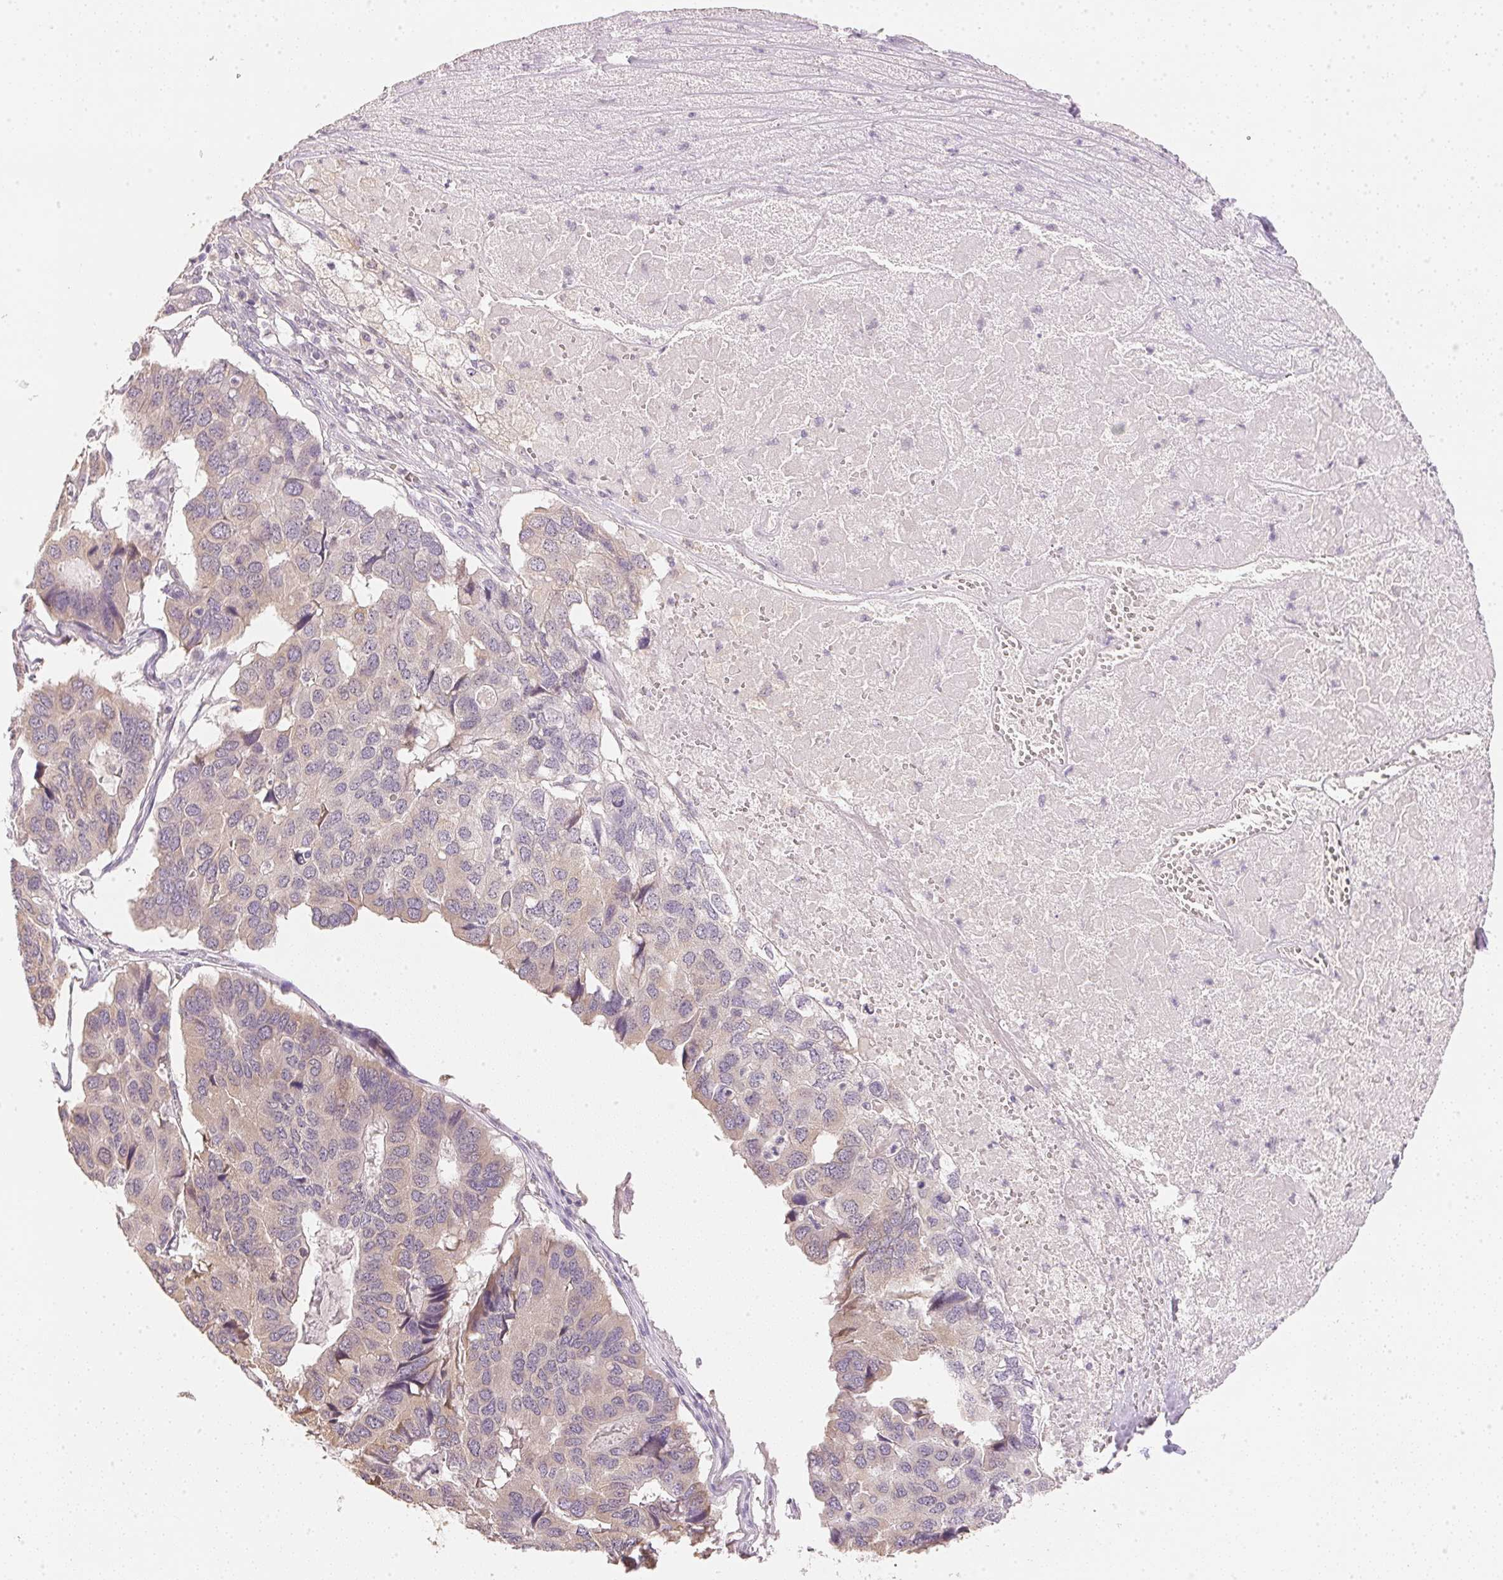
{"staining": {"intensity": "weak", "quantity": "<25%", "location": "cytoplasmic/membranous"}, "tissue": "pancreatic cancer", "cell_type": "Tumor cells", "image_type": "cancer", "snomed": [{"axis": "morphology", "description": "Adenocarcinoma, NOS"}, {"axis": "topography", "description": "Pancreas"}], "caption": "The immunohistochemistry photomicrograph has no significant positivity in tumor cells of pancreatic adenocarcinoma tissue.", "gene": "DHCR24", "patient": {"sex": "male", "age": 50}}